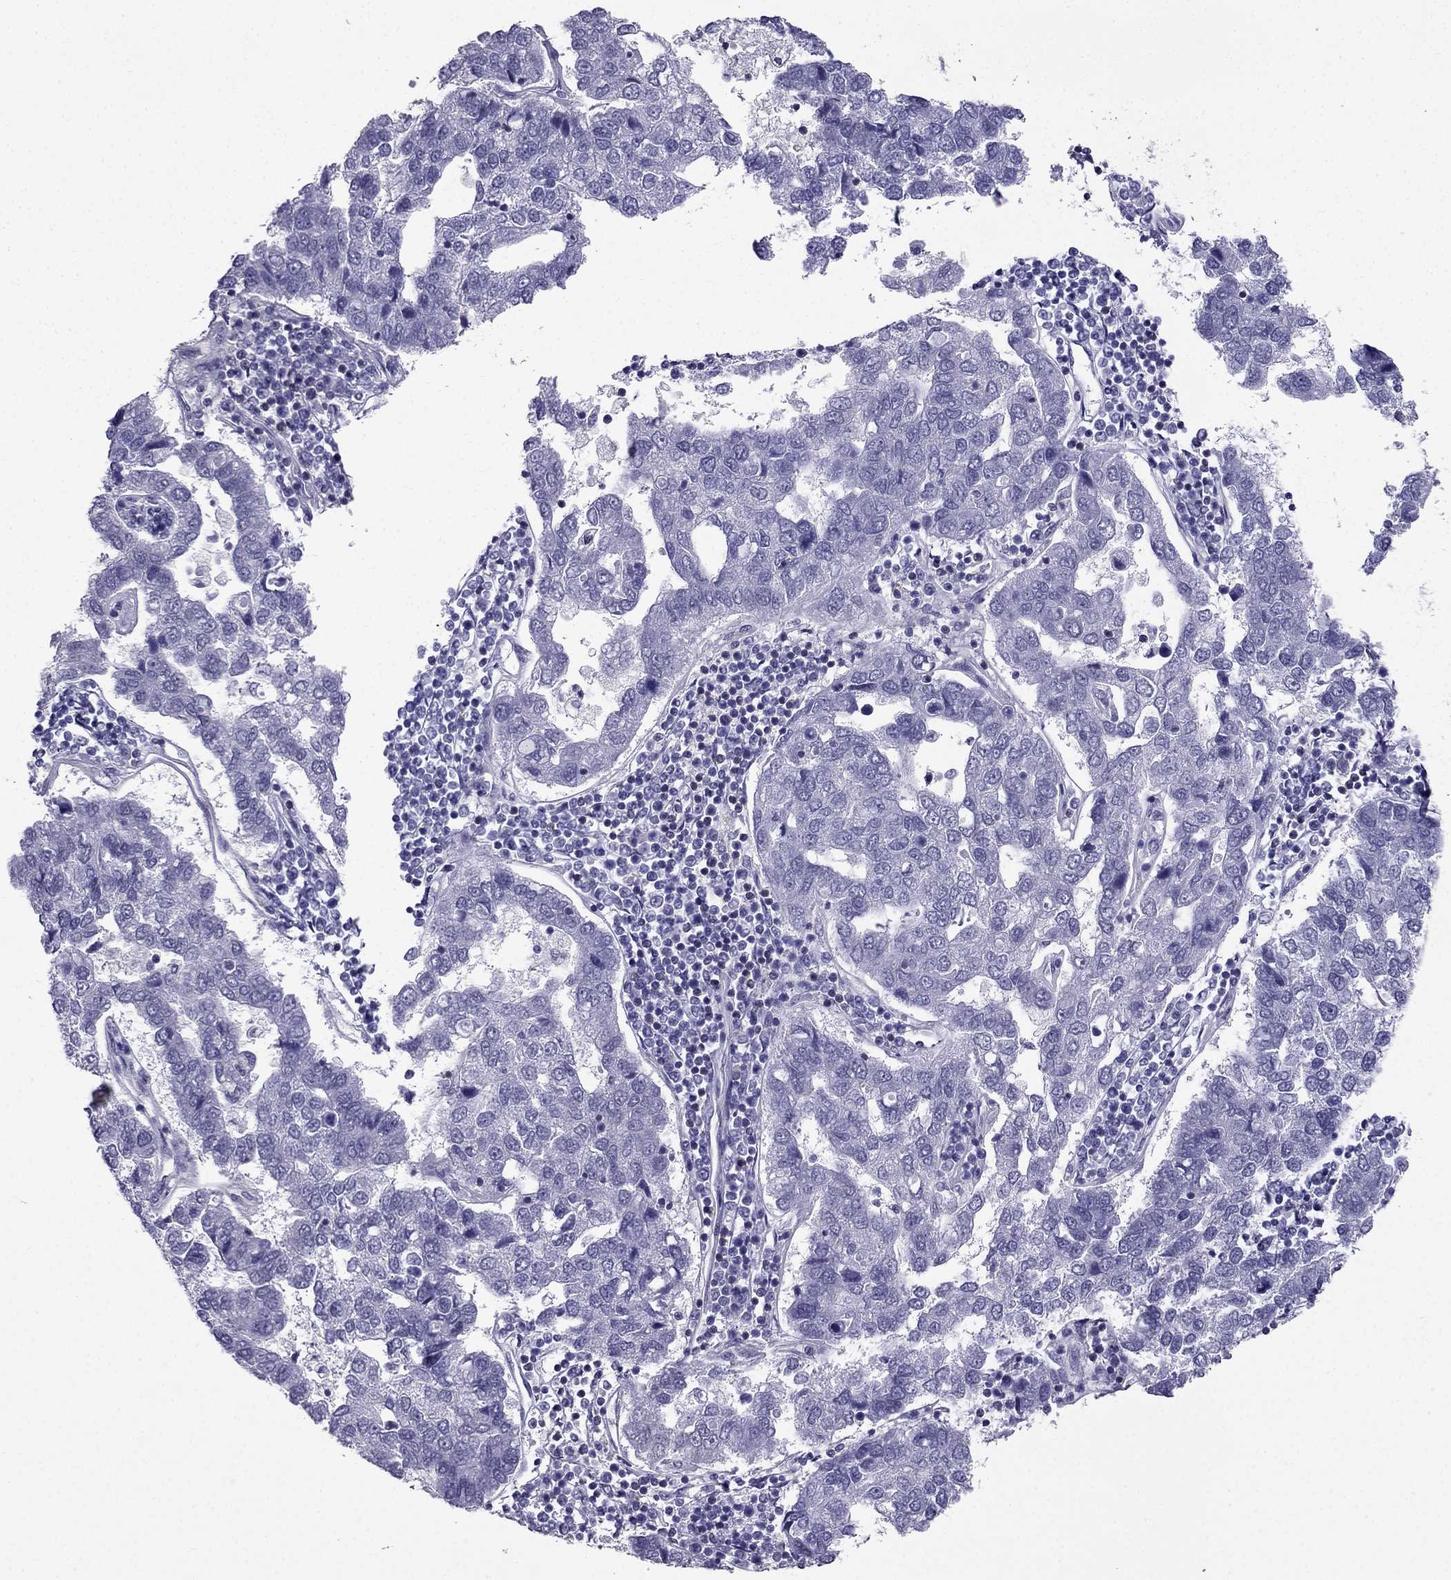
{"staining": {"intensity": "negative", "quantity": "none", "location": "none"}, "tissue": "pancreatic cancer", "cell_type": "Tumor cells", "image_type": "cancer", "snomed": [{"axis": "morphology", "description": "Adenocarcinoma, NOS"}, {"axis": "topography", "description": "Pancreas"}], "caption": "A high-resolution micrograph shows immunohistochemistry (IHC) staining of pancreatic cancer (adenocarcinoma), which exhibits no significant positivity in tumor cells.", "gene": "AAK1", "patient": {"sex": "female", "age": 61}}